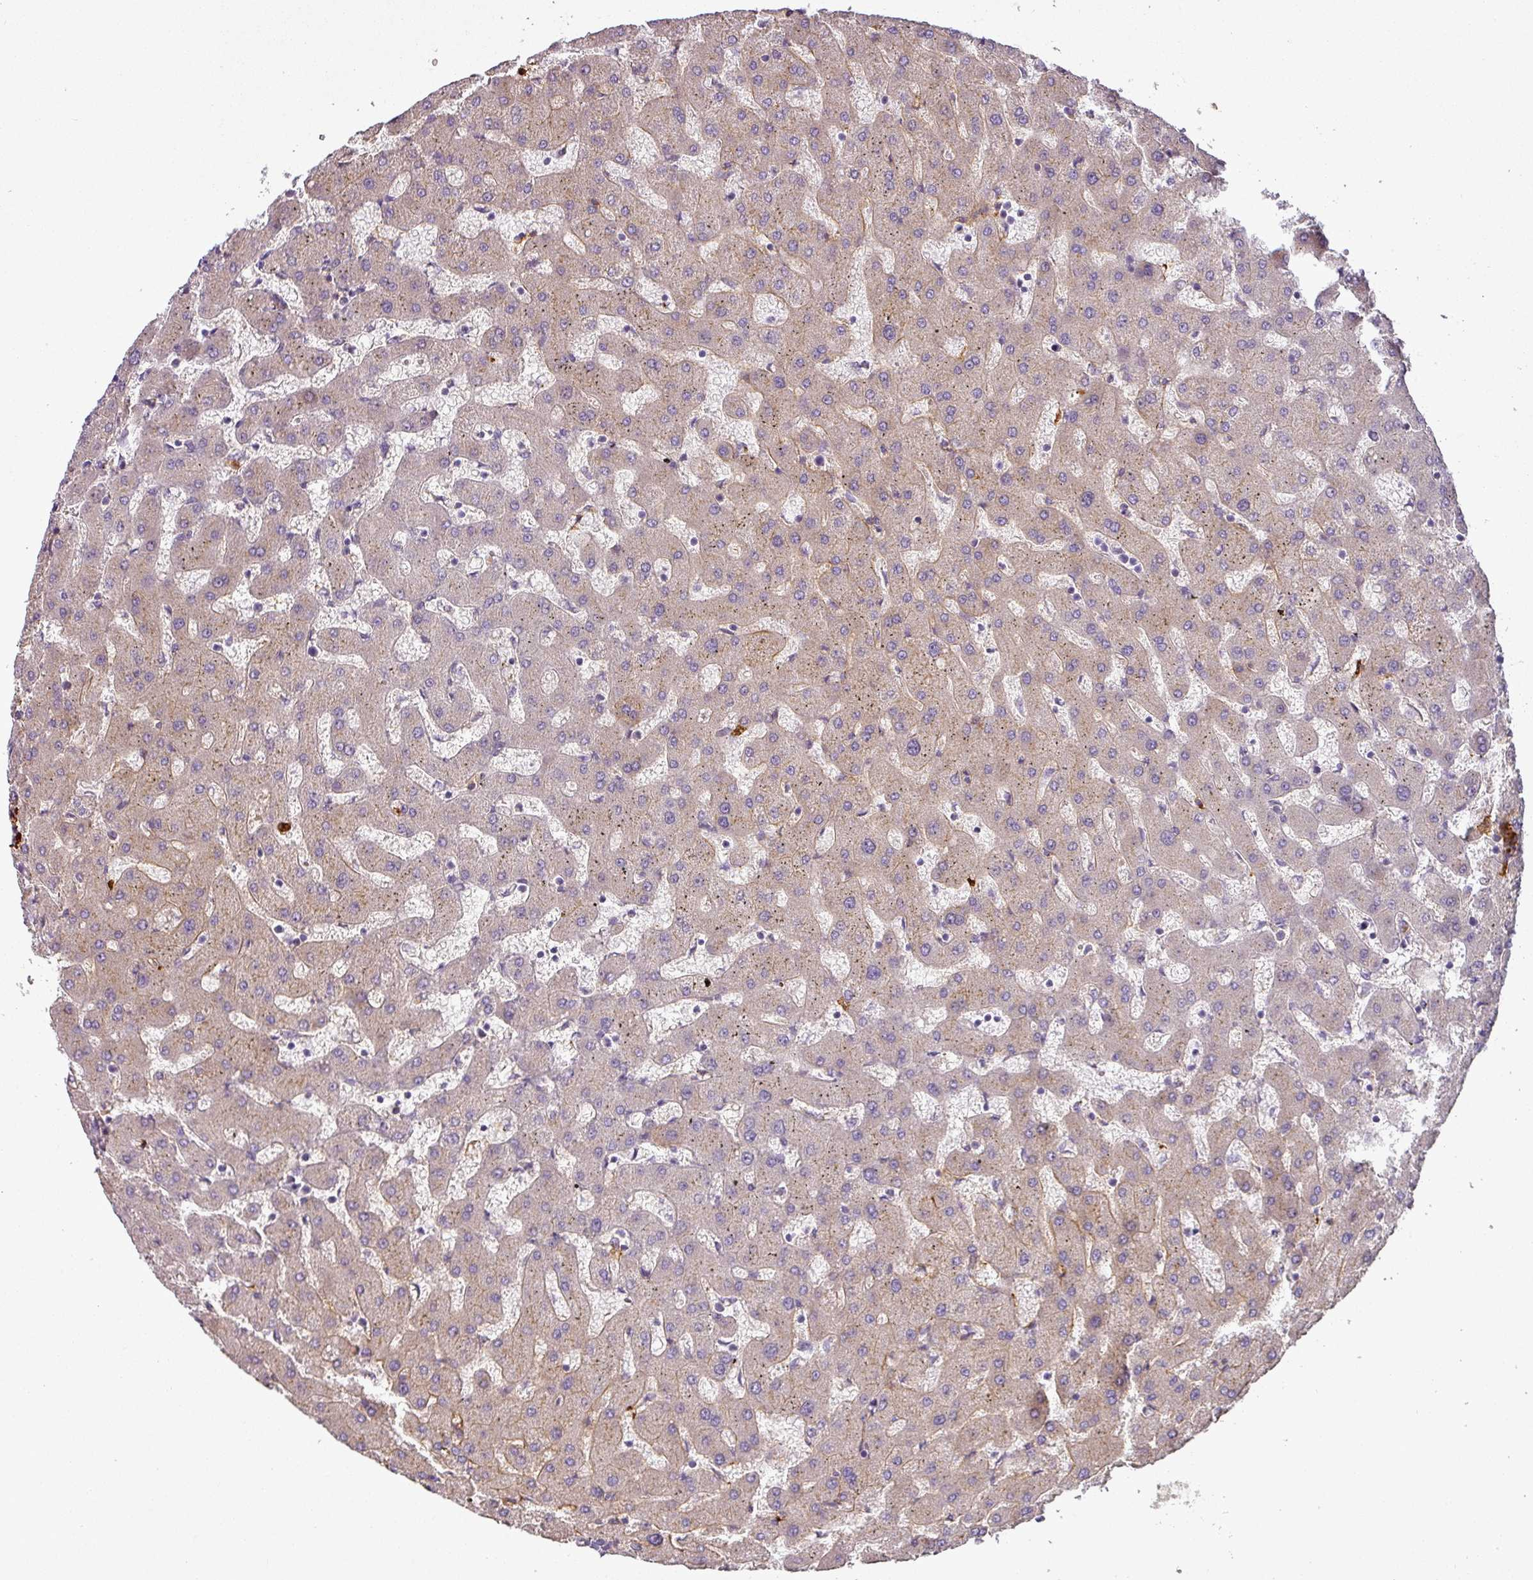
{"staining": {"intensity": "negative", "quantity": "none", "location": "none"}, "tissue": "liver", "cell_type": "Cholangiocytes", "image_type": "normal", "snomed": [{"axis": "morphology", "description": "Normal tissue, NOS"}, {"axis": "topography", "description": "Liver"}], "caption": "DAB (3,3'-diaminobenzidine) immunohistochemical staining of unremarkable liver reveals no significant expression in cholangiocytes.", "gene": "APOC1", "patient": {"sex": "female", "age": 63}}